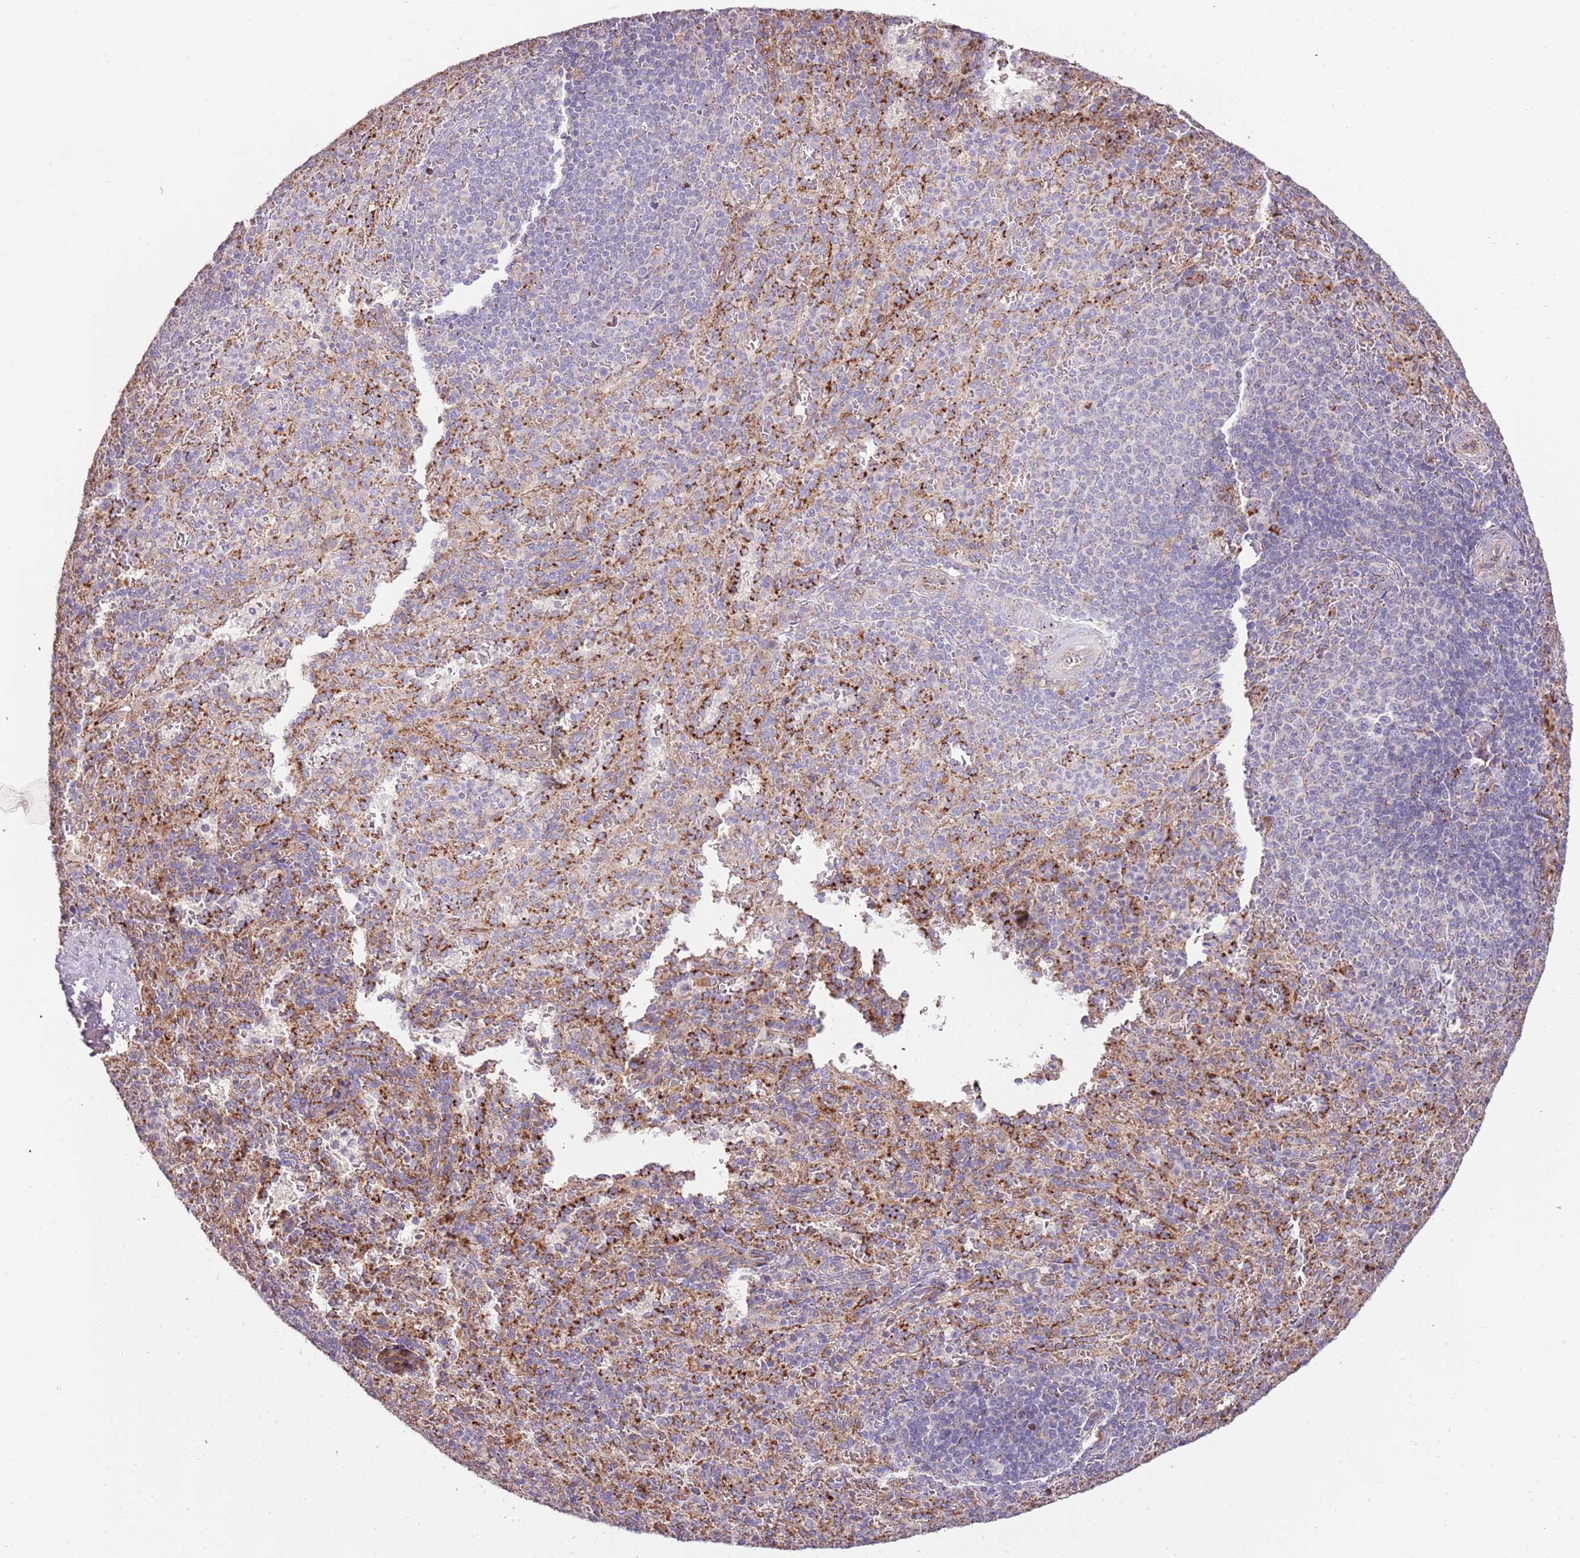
{"staining": {"intensity": "moderate", "quantity": "25%-75%", "location": "cytoplasmic/membranous"}, "tissue": "spleen", "cell_type": "Cells in red pulp", "image_type": "normal", "snomed": [{"axis": "morphology", "description": "Normal tissue, NOS"}, {"axis": "topography", "description": "Spleen"}], "caption": "Approximately 25%-75% of cells in red pulp in benign human spleen show moderate cytoplasmic/membranous protein staining as visualized by brown immunohistochemical staining.", "gene": "DOCK6", "patient": {"sex": "female", "age": 21}}